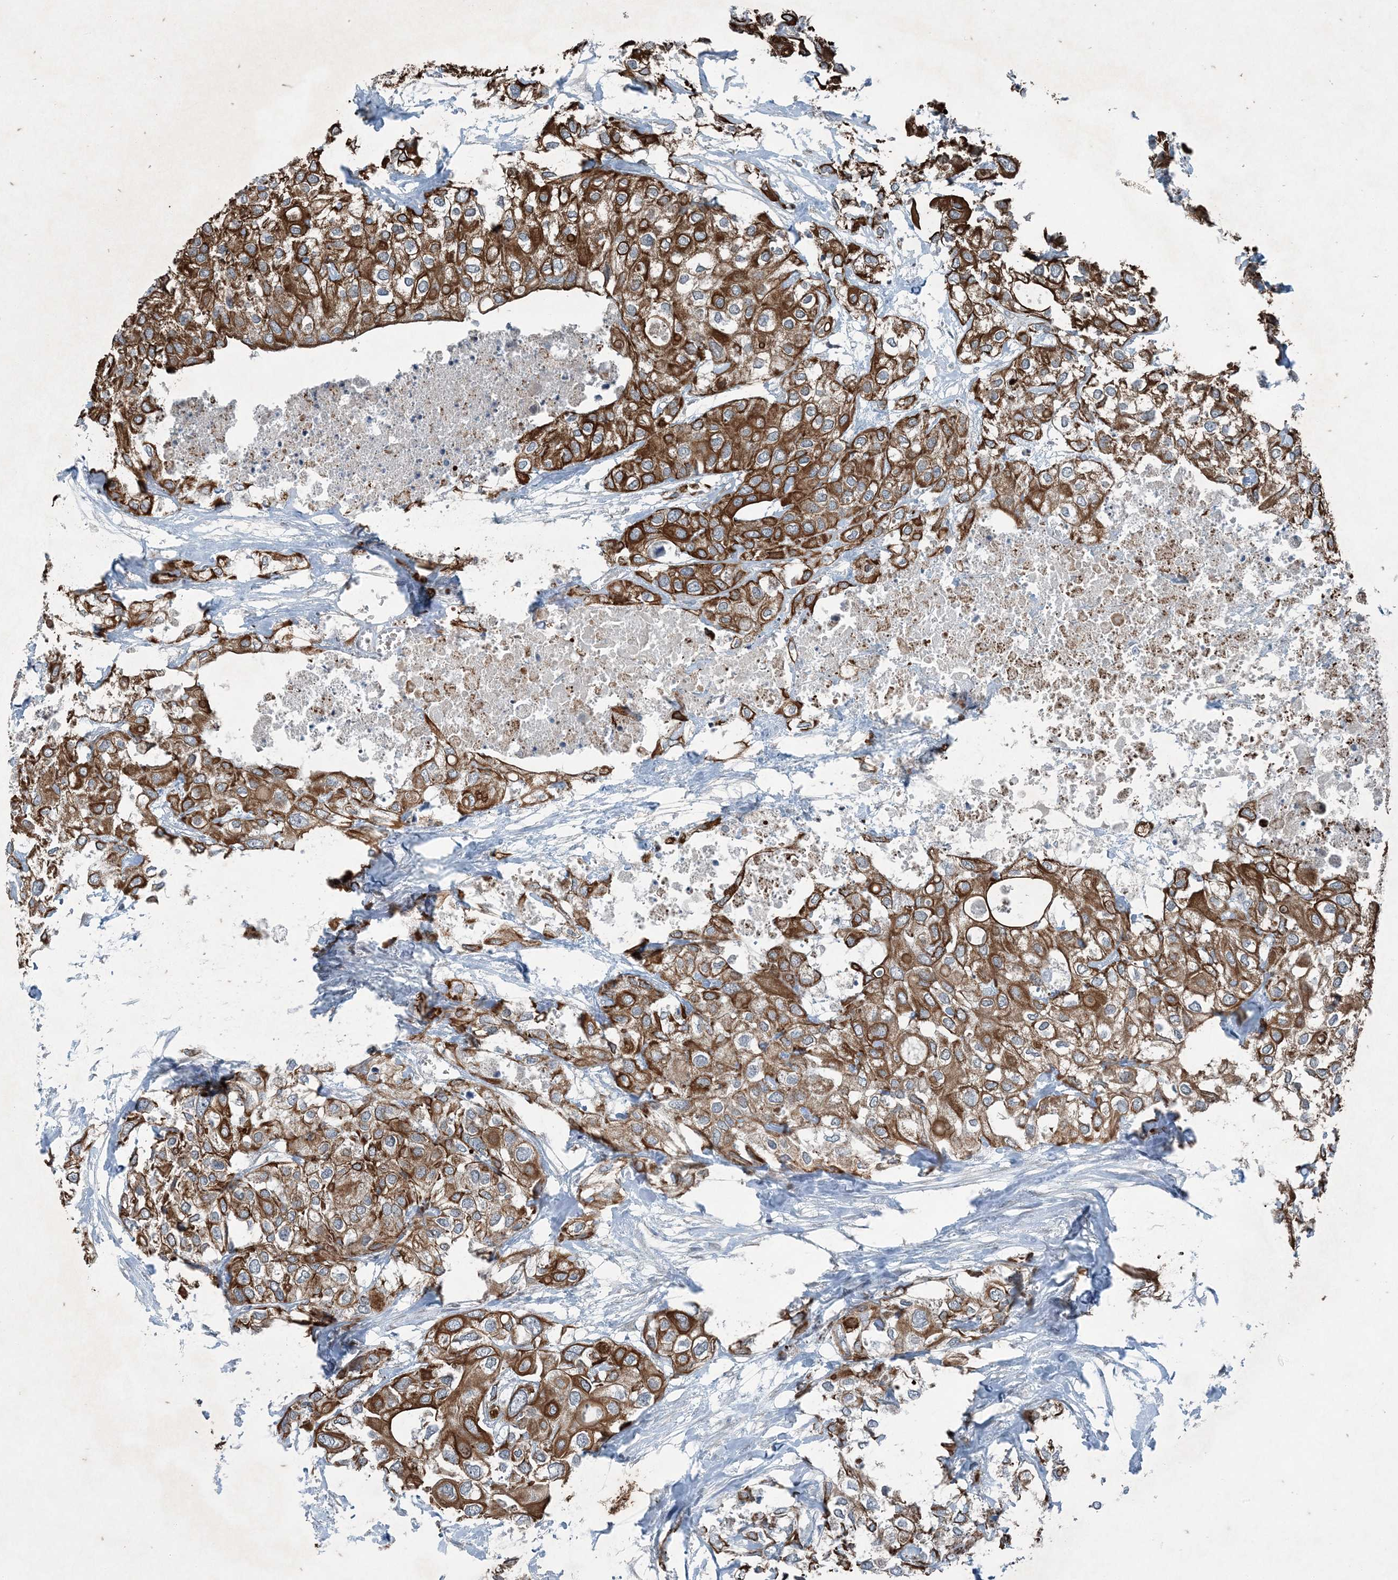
{"staining": {"intensity": "strong", "quantity": ">75%", "location": "cytoplasmic/membranous"}, "tissue": "urothelial cancer", "cell_type": "Tumor cells", "image_type": "cancer", "snomed": [{"axis": "morphology", "description": "Urothelial carcinoma, High grade"}, {"axis": "topography", "description": "Urinary bladder"}], "caption": "The image exhibits a brown stain indicating the presence of a protein in the cytoplasmic/membranous of tumor cells in urothelial cancer. (IHC, brightfield microscopy, high magnification).", "gene": "PC", "patient": {"sex": "male", "age": 64}}